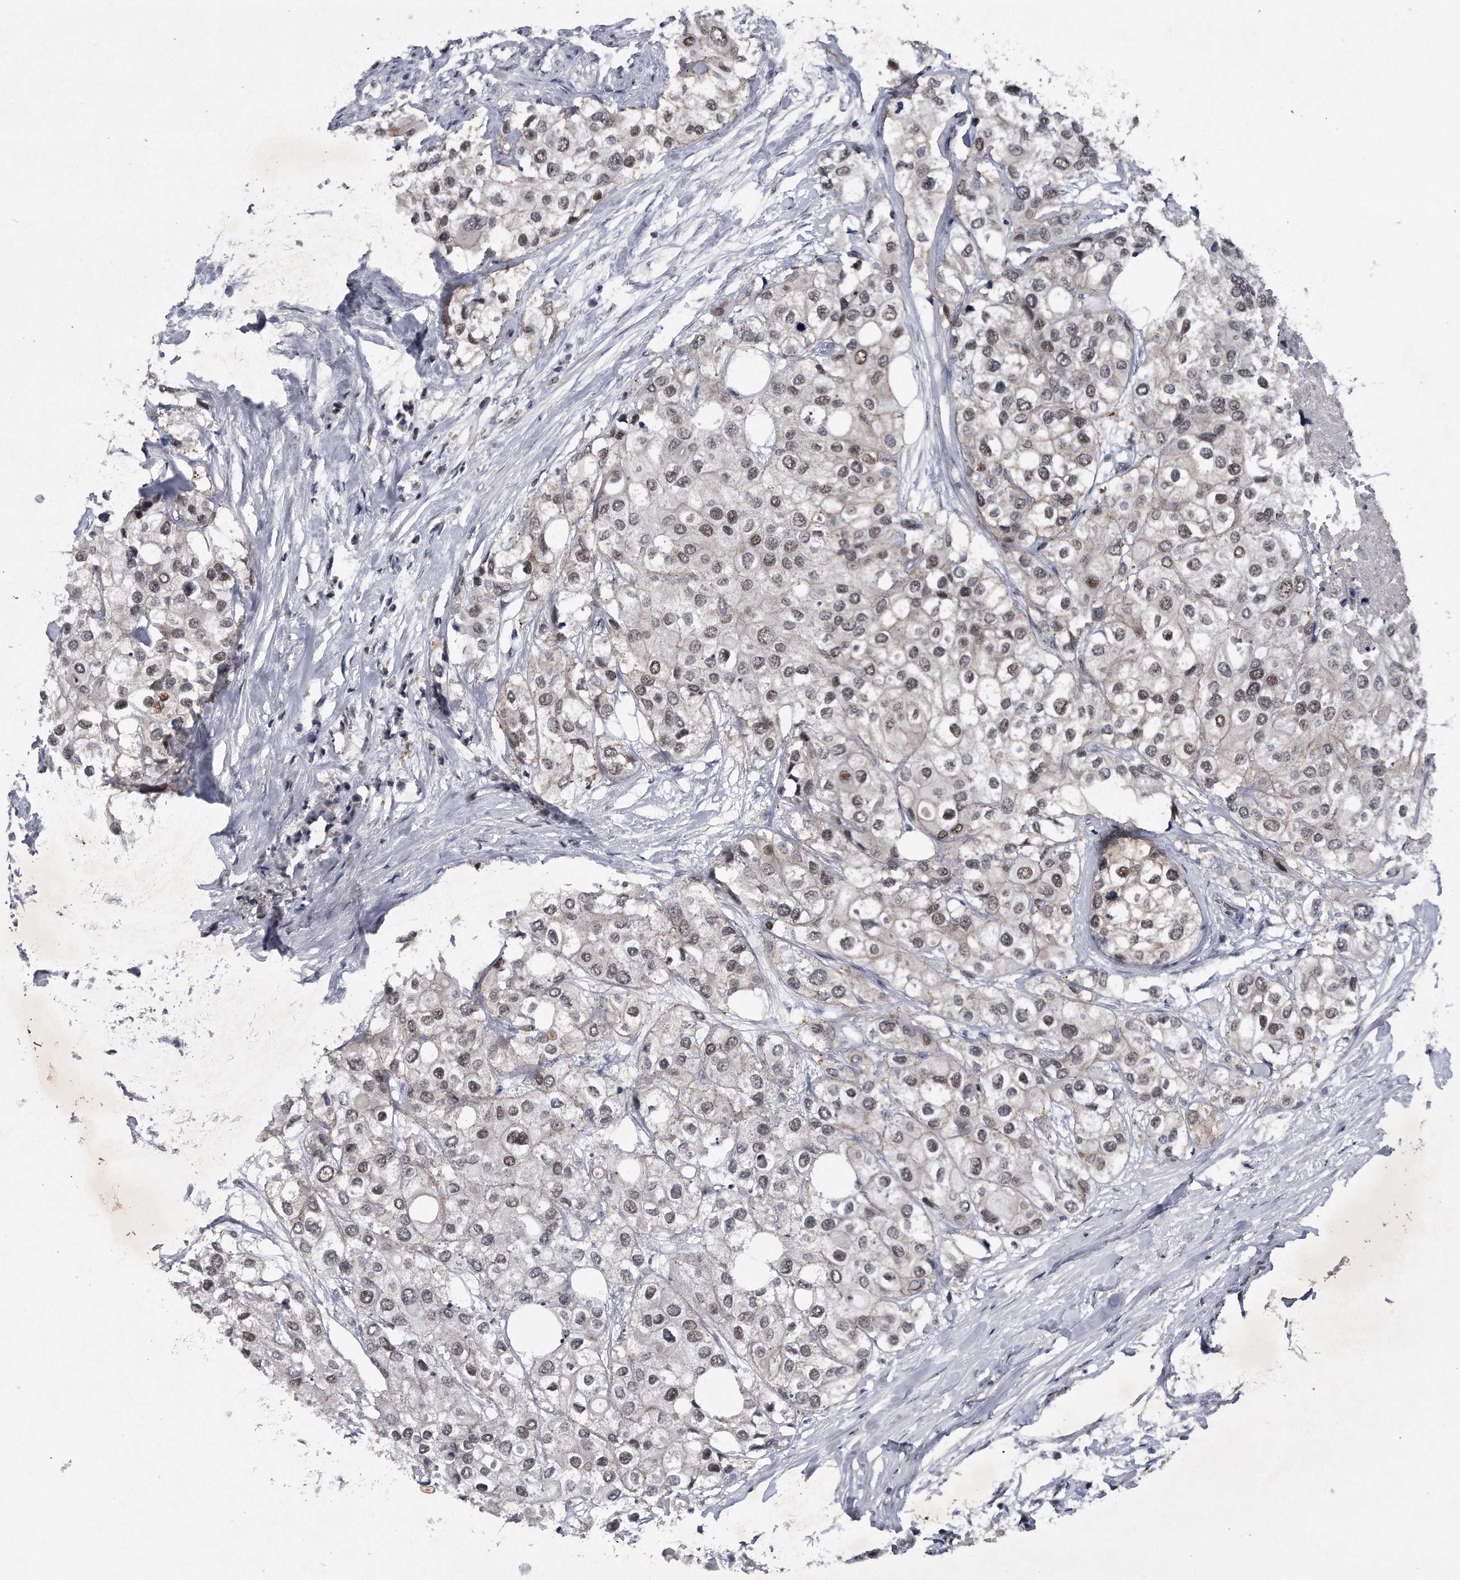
{"staining": {"intensity": "weak", "quantity": ">75%", "location": "nuclear"}, "tissue": "urothelial cancer", "cell_type": "Tumor cells", "image_type": "cancer", "snomed": [{"axis": "morphology", "description": "Urothelial carcinoma, High grade"}, {"axis": "topography", "description": "Urinary bladder"}], "caption": "Protein staining of urothelial carcinoma (high-grade) tissue reveals weak nuclear staining in approximately >75% of tumor cells.", "gene": "VIRMA", "patient": {"sex": "male", "age": 64}}